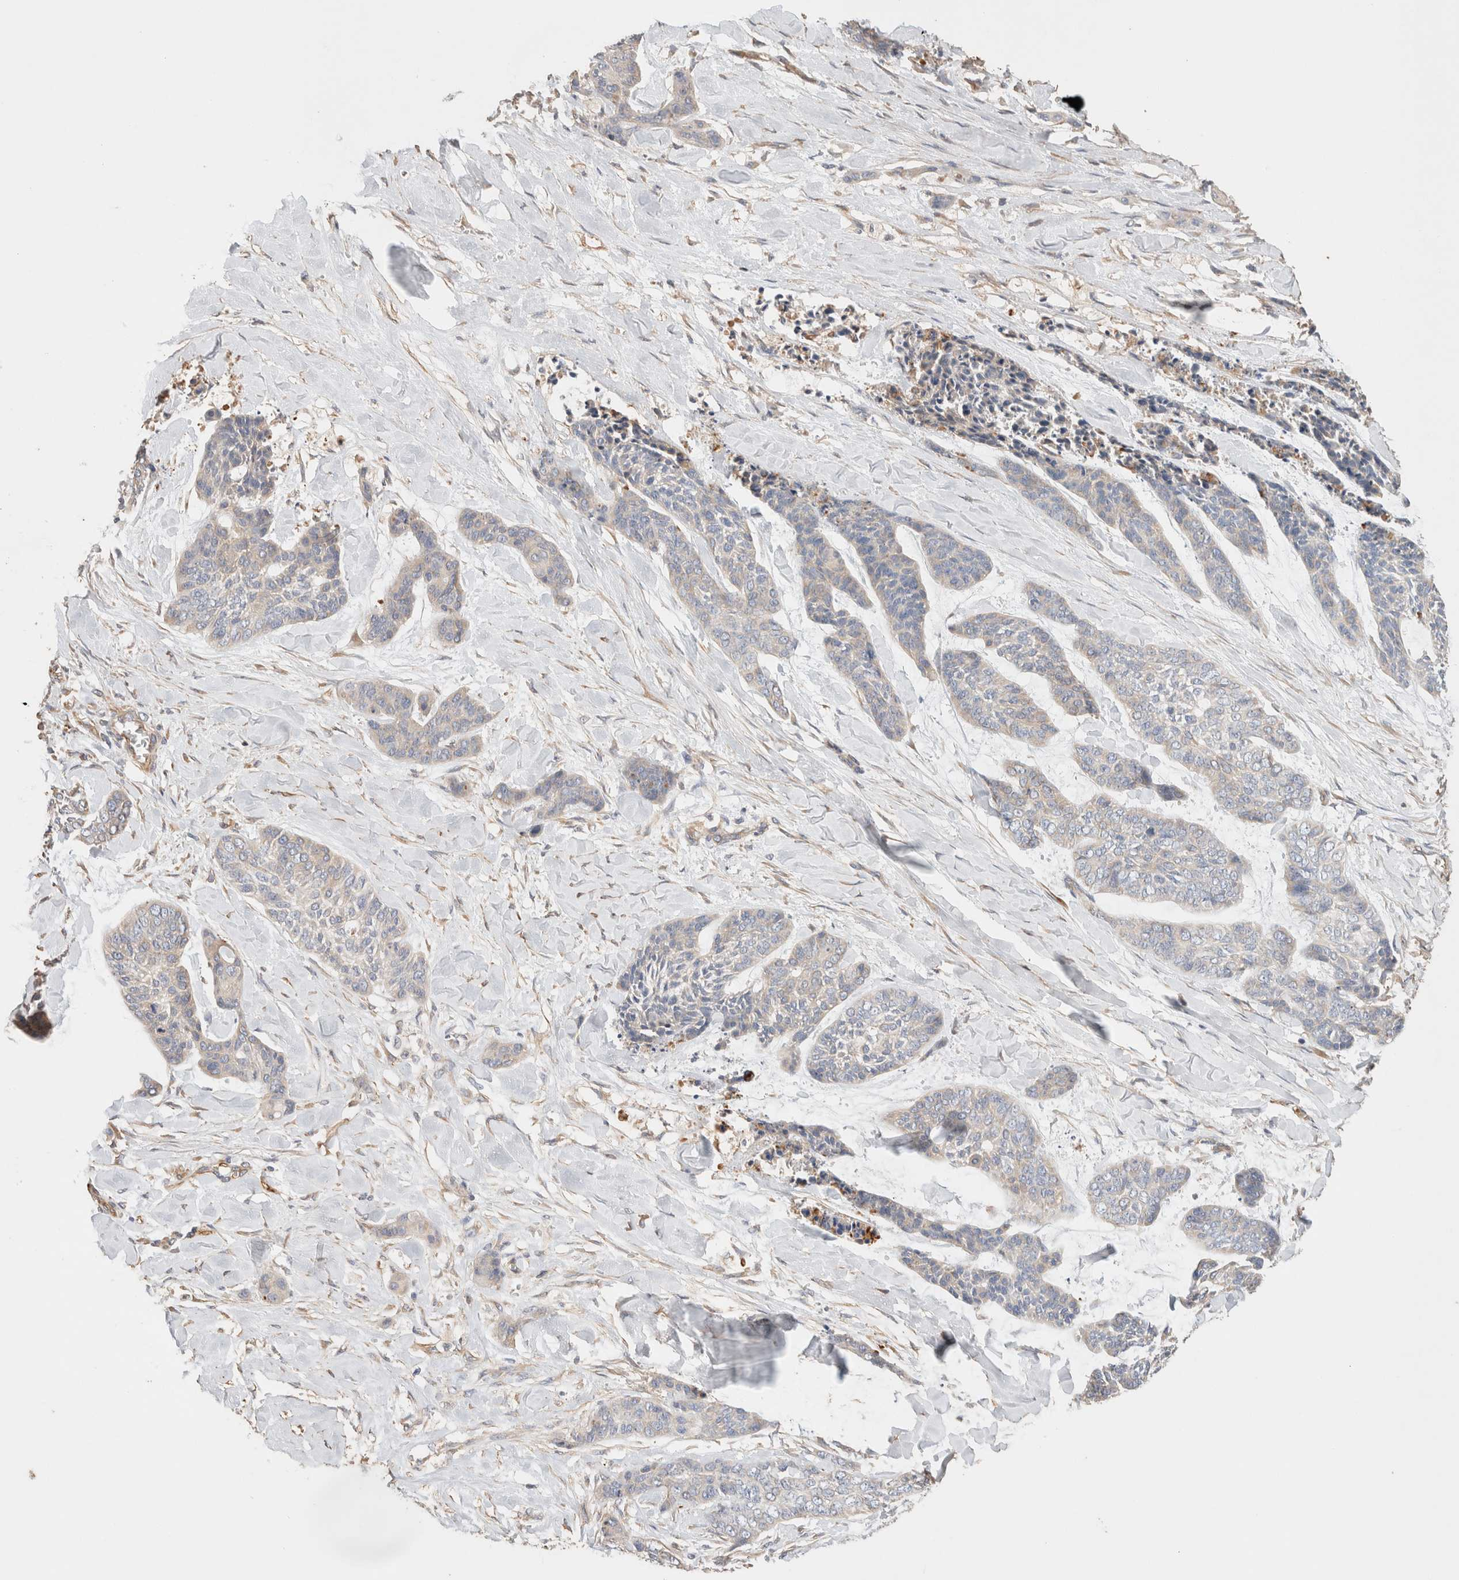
{"staining": {"intensity": "negative", "quantity": "none", "location": "none"}, "tissue": "skin cancer", "cell_type": "Tumor cells", "image_type": "cancer", "snomed": [{"axis": "morphology", "description": "Basal cell carcinoma"}, {"axis": "topography", "description": "Skin"}], "caption": "Tumor cells are negative for brown protein staining in skin basal cell carcinoma. Brightfield microscopy of immunohistochemistry stained with DAB (brown) and hematoxylin (blue), captured at high magnification.", "gene": "PROS1", "patient": {"sex": "female", "age": 64}}